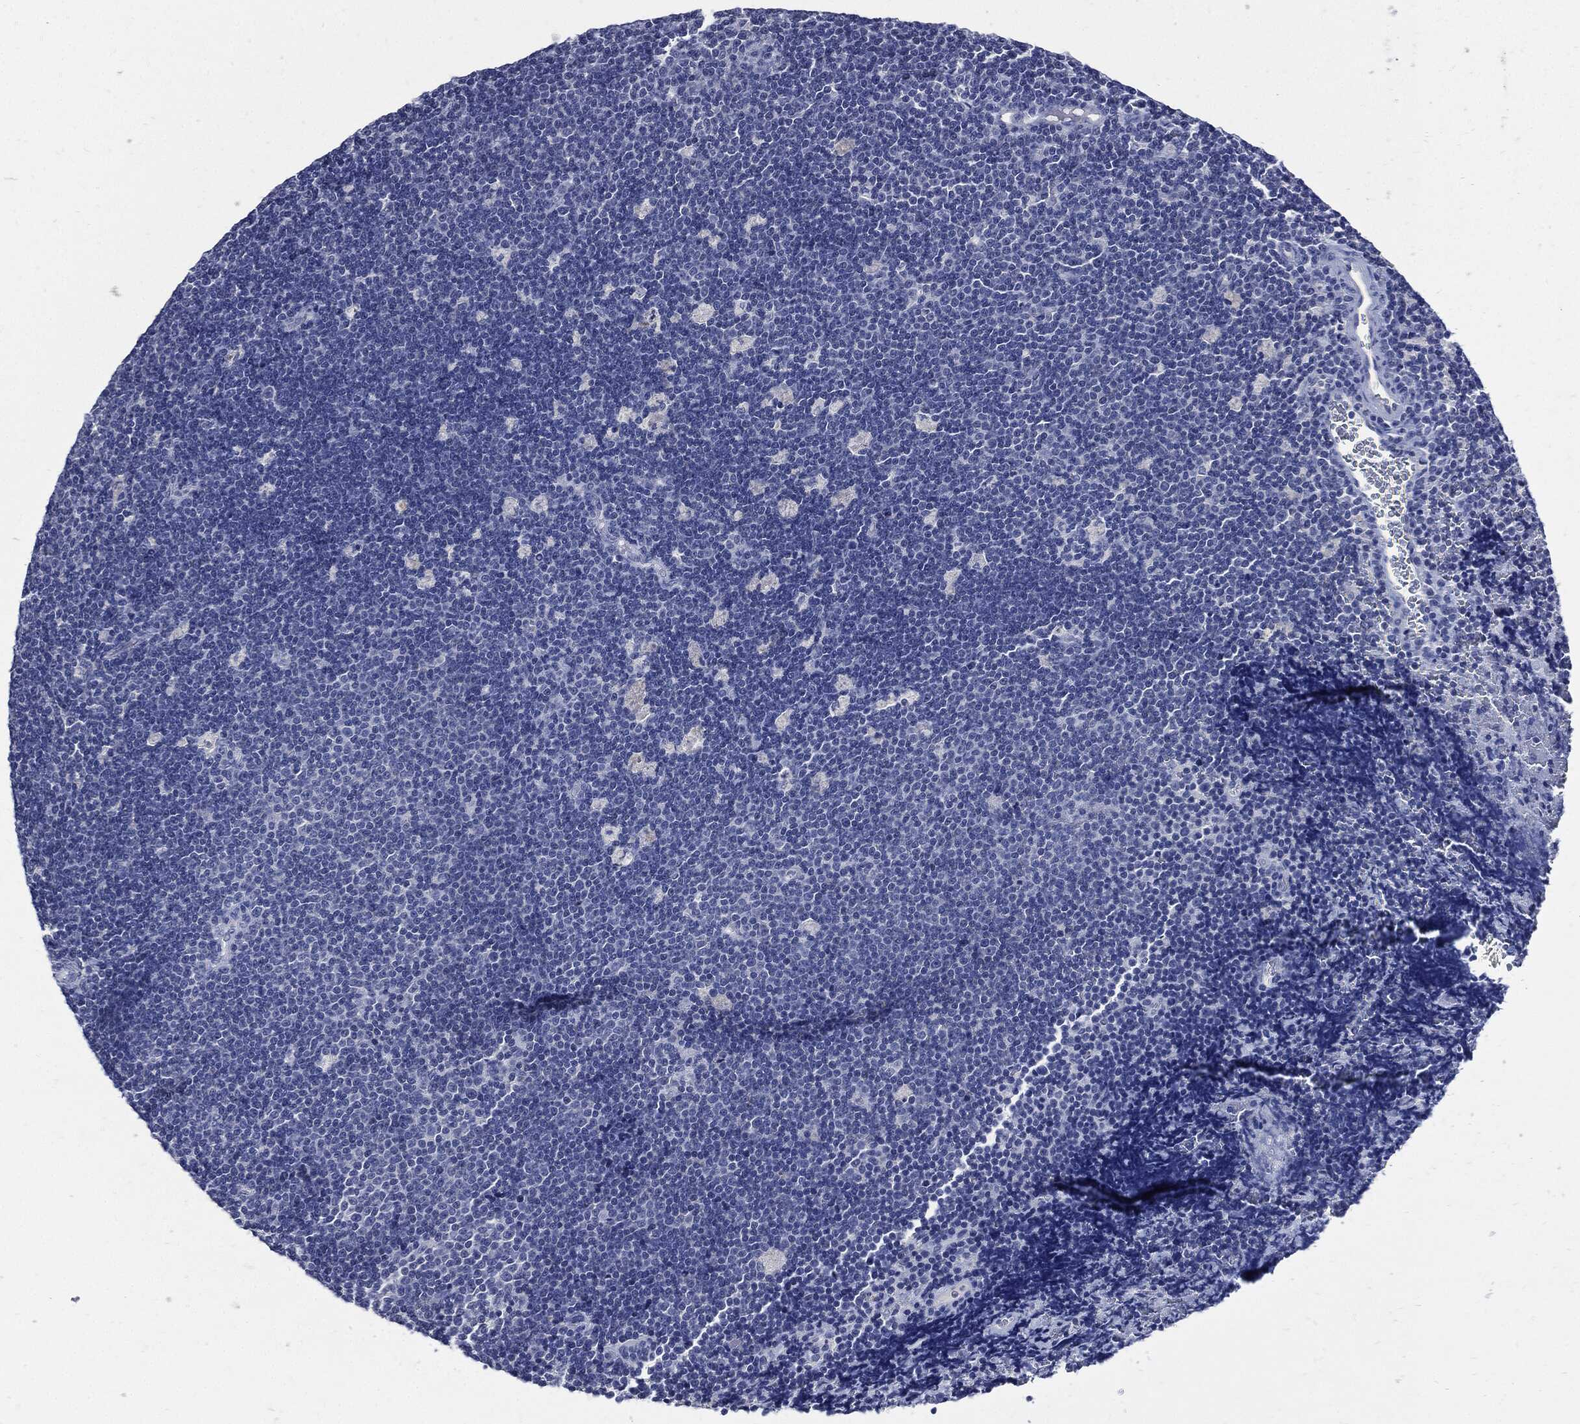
{"staining": {"intensity": "negative", "quantity": "none", "location": "none"}, "tissue": "lymphoma", "cell_type": "Tumor cells", "image_type": "cancer", "snomed": [{"axis": "morphology", "description": "Malignant lymphoma, non-Hodgkin's type, Low grade"}, {"axis": "topography", "description": "Brain"}], "caption": "Immunohistochemistry (IHC) of human malignant lymphoma, non-Hodgkin's type (low-grade) shows no staining in tumor cells.", "gene": "CPE", "patient": {"sex": "female", "age": 66}}